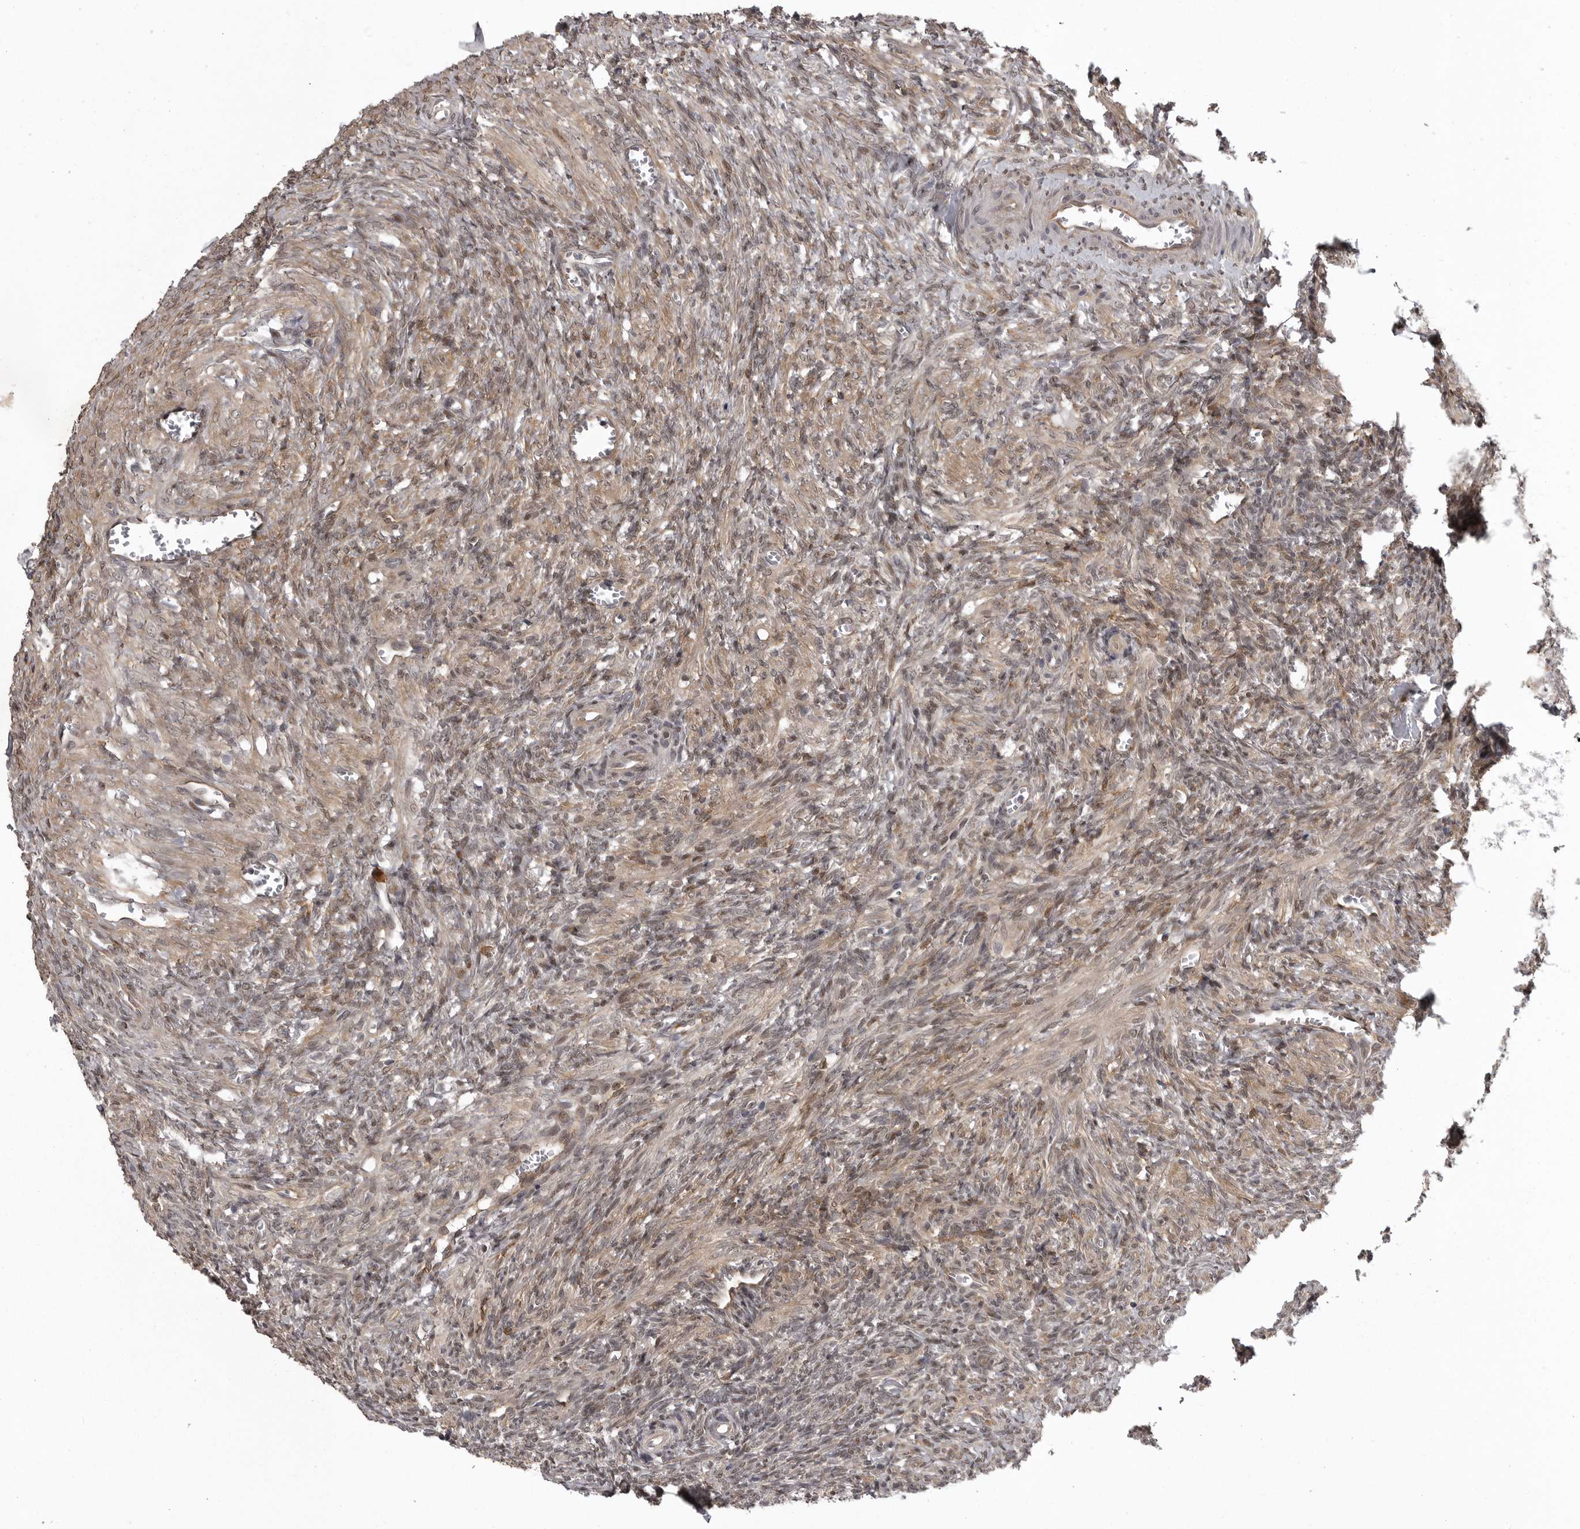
{"staining": {"intensity": "weak", "quantity": ">75%", "location": "nuclear"}, "tissue": "ovary", "cell_type": "Ovarian stroma cells", "image_type": "normal", "snomed": [{"axis": "morphology", "description": "Normal tissue, NOS"}, {"axis": "topography", "description": "Ovary"}], "caption": "Protein staining by IHC exhibits weak nuclear staining in approximately >75% of ovarian stroma cells in benign ovary. The staining is performed using DAB brown chromogen to label protein expression. The nuclei are counter-stained blue using hematoxylin.", "gene": "SNX16", "patient": {"sex": "female", "age": 27}}